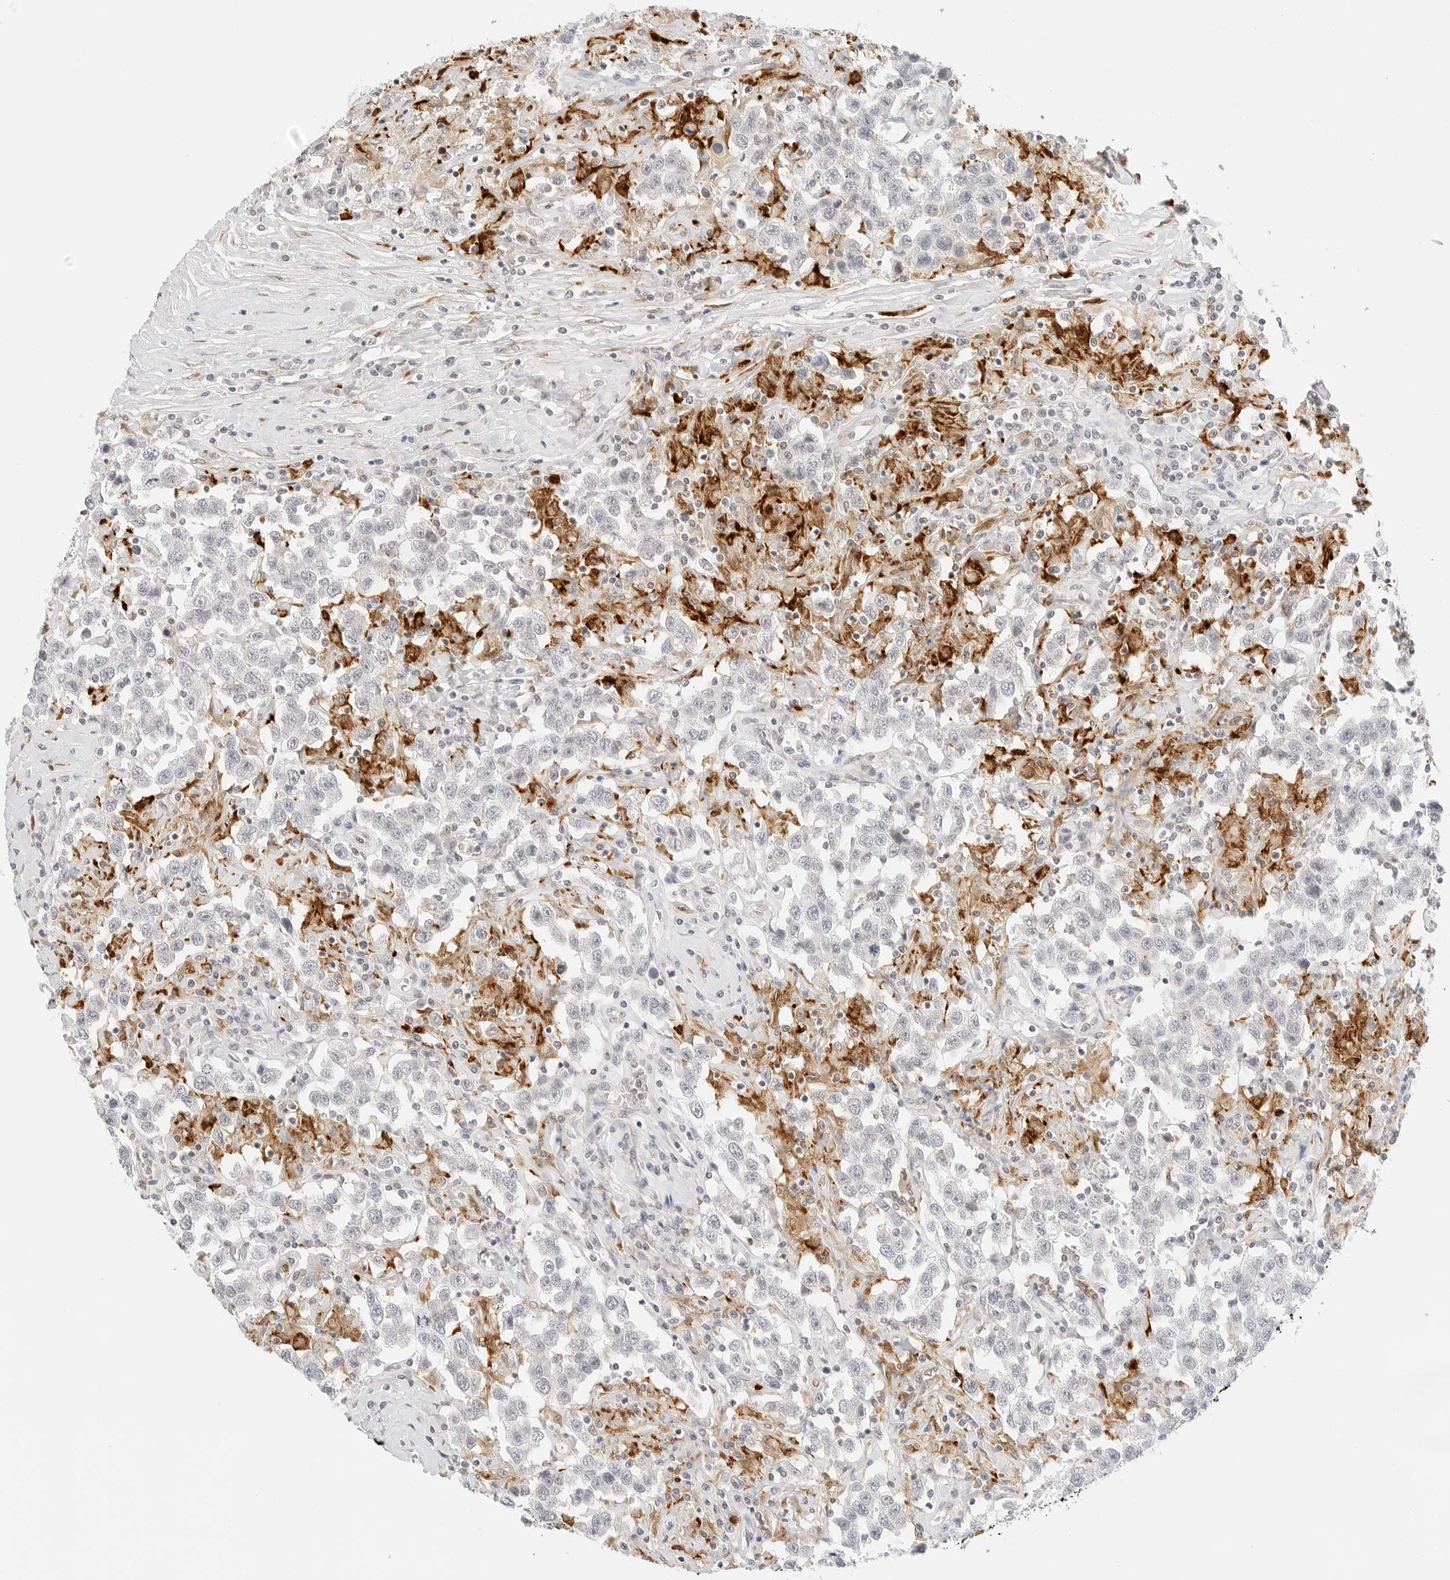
{"staining": {"intensity": "negative", "quantity": "none", "location": "none"}, "tissue": "testis cancer", "cell_type": "Tumor cells", "image_type": "cancer", "snomed": [{"axis": "morphology", "description": "Seminoma, NOS"}, {"axis": "topography", "description": "Testis"}], "caption": "This image is of testis seminoma stained with IHC to label a protein in brown with the nuclei are counter-stained blue. There is no staining in tumor cells. (Stains: DAB immunohistochemistry (IHC) with hematoxylin counter stain, Microscopy: brightfield microscopy at high magnification).", "gene": "TEKT2", "patient": {"sex": "male", "age": 41}}